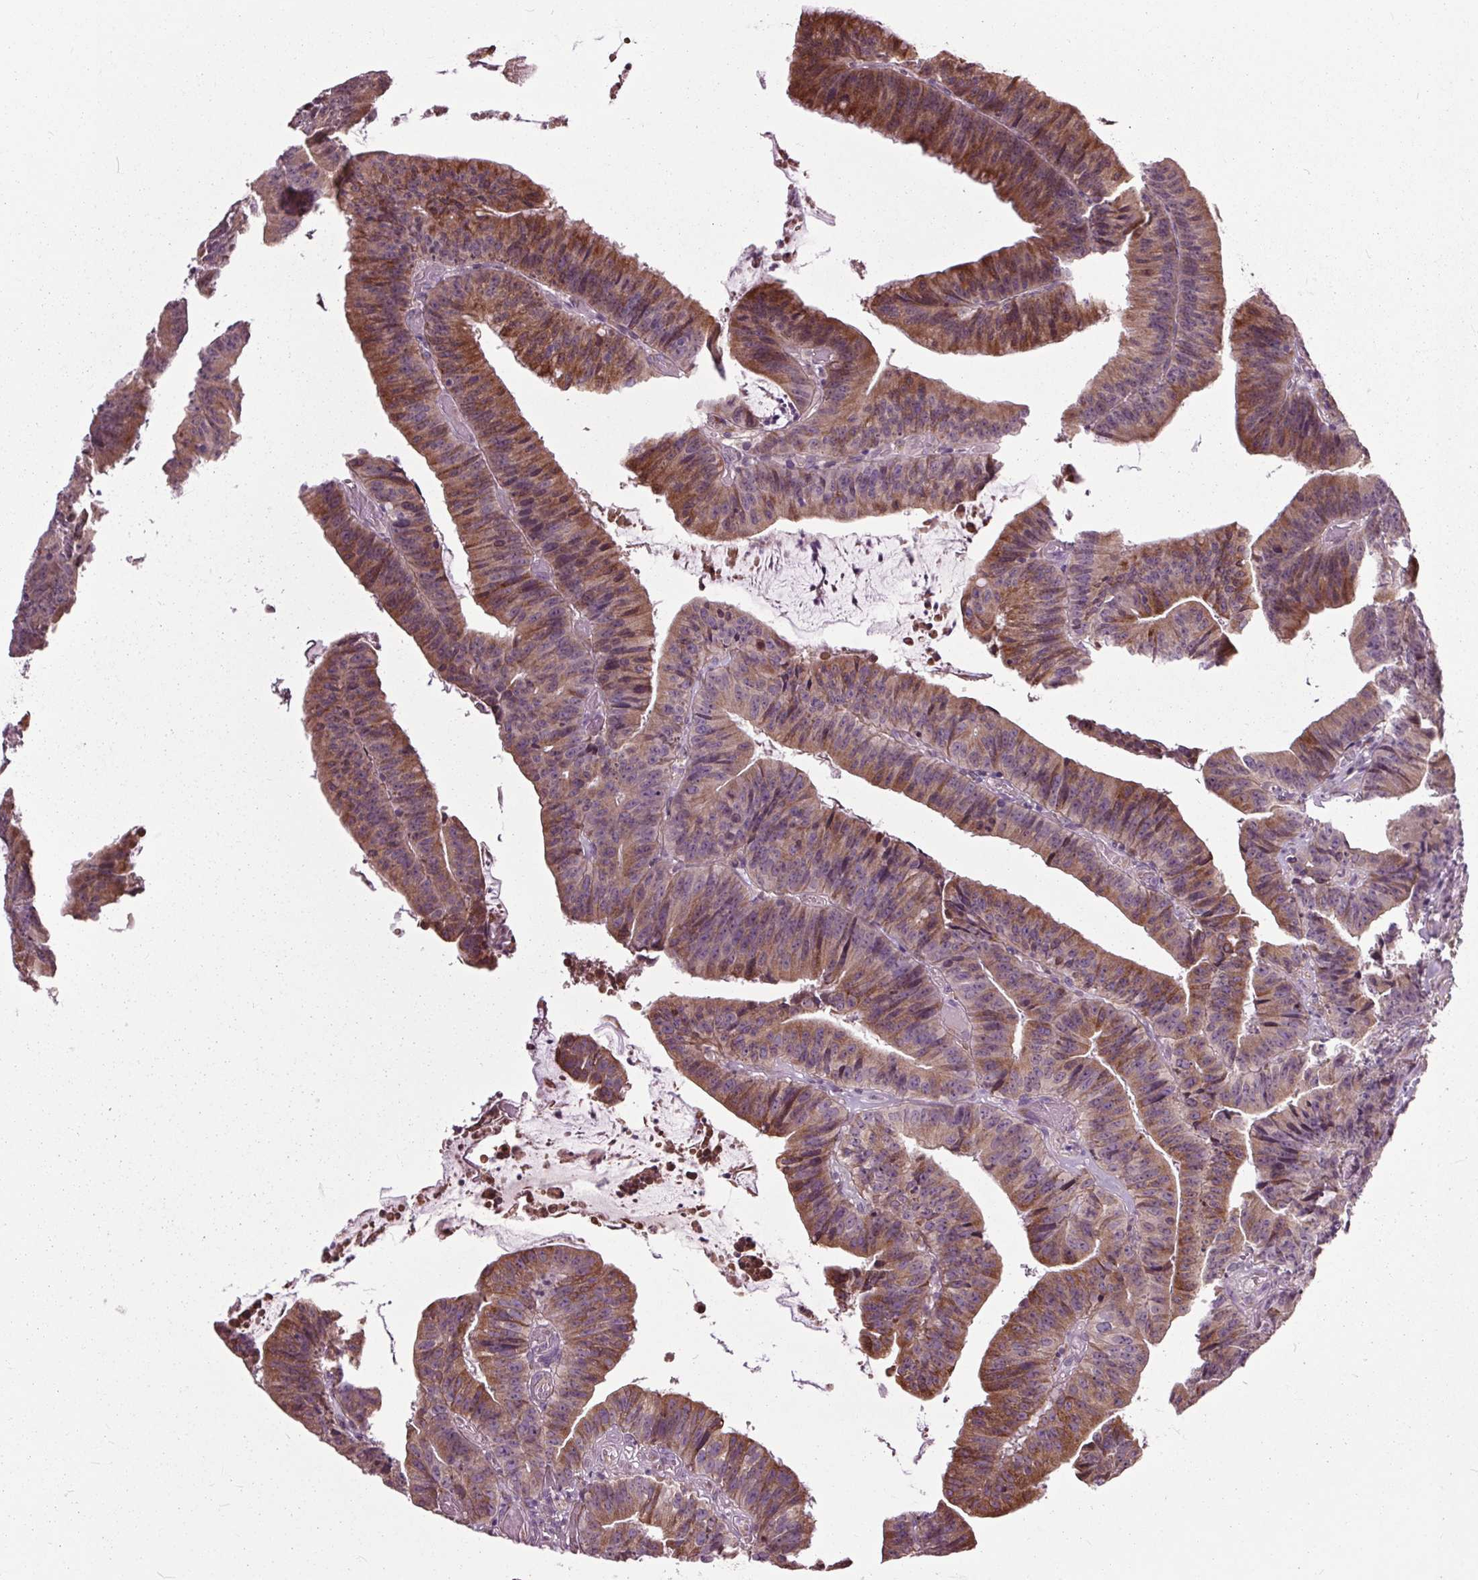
{"staining": {"intensity": "moderate", "quantity": "25%-75%", "location": "cytoplasmic/membranous"}, "tissue": "colorectal cancer", "cell_type": "Tumor cells", "image_type": "cancer", "snomed": [{"axis": "morphology", "description": "Adenocarcinoma, NOS"}, {"axis": "topography", "description": "Colon"}], "caption": "A high-resolution histopathology image shows immunohistochemistry (IHC) staining of colorectal cancer, which reveals moderate cytoplasmic/membranous expression in approximately 25%-75% of tumor cells.", "gene": "HAUS5", "patient": {"sex": "female", "age": 78}}